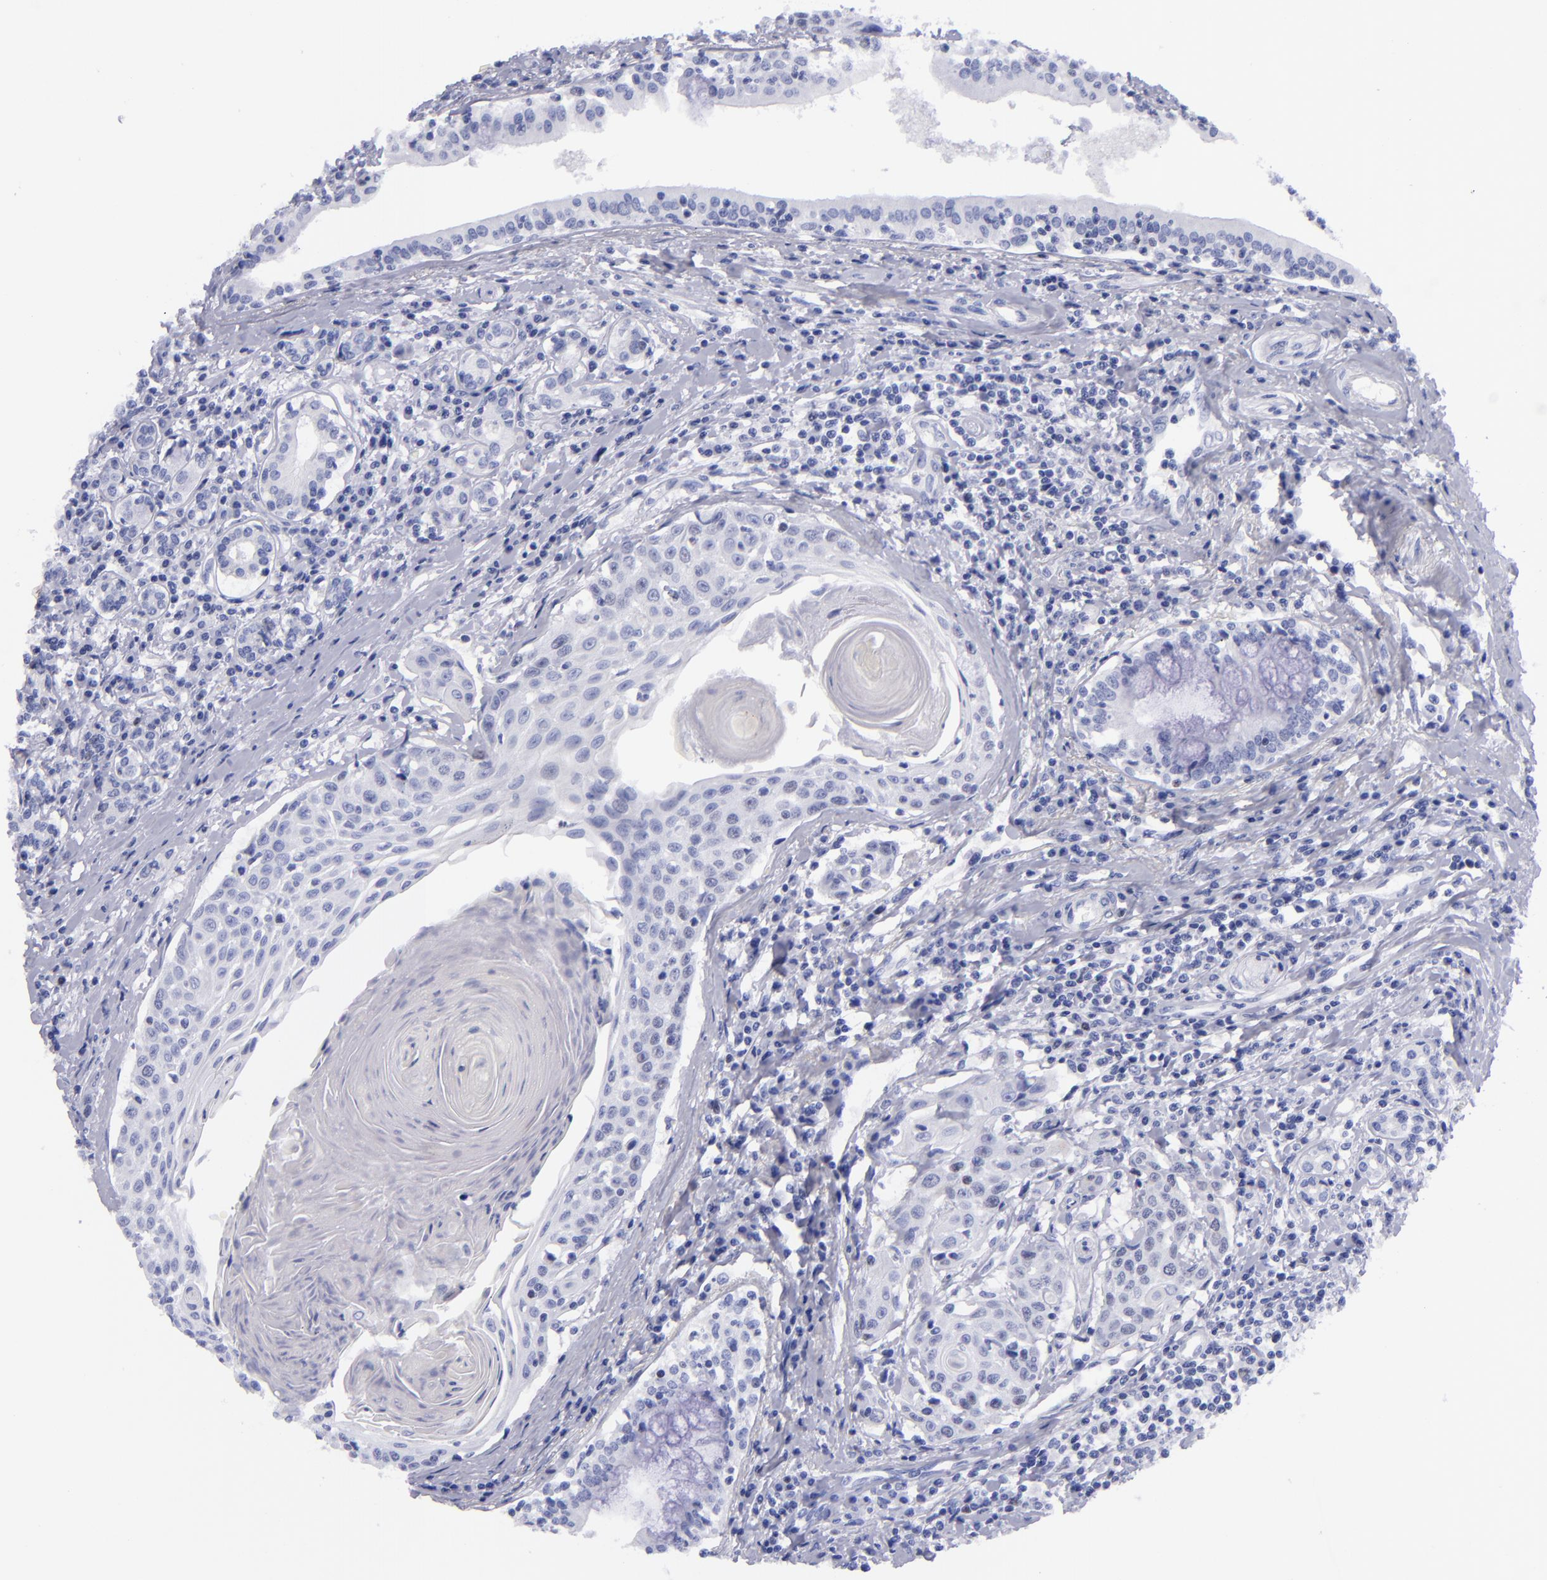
{"staining": {"intensity": "negative", "quantity": "none", "location": "none"}, "tissue": "head and neck cancer", "cell_type": "Tumor cells", "image_type": "cancer", "snomed": [{"axis": "morphology", "description": "Squamous cell carcinoma, NOS"}, {"axis": "morphology", "description": "Squamous cell carcinoma, metastatic, NOS"}, {"axis": "topography", "description": "Lymph node"}, {"axis": "topography", "description": "Salivary gland"}, {"axis": "topography", "description": "Head-Neck"}], "caption": "A histopathology image of head and neck cancer (metastatic squamous cell carcinoma) stained for a protein shows no brown staining in tumor cells. (DAB (3,3'-diaminobenzidine) immunohistochemistry (IHC), high magnification).", "gene": "MCM7", "patient": {"sex": "female", "age": 74}}